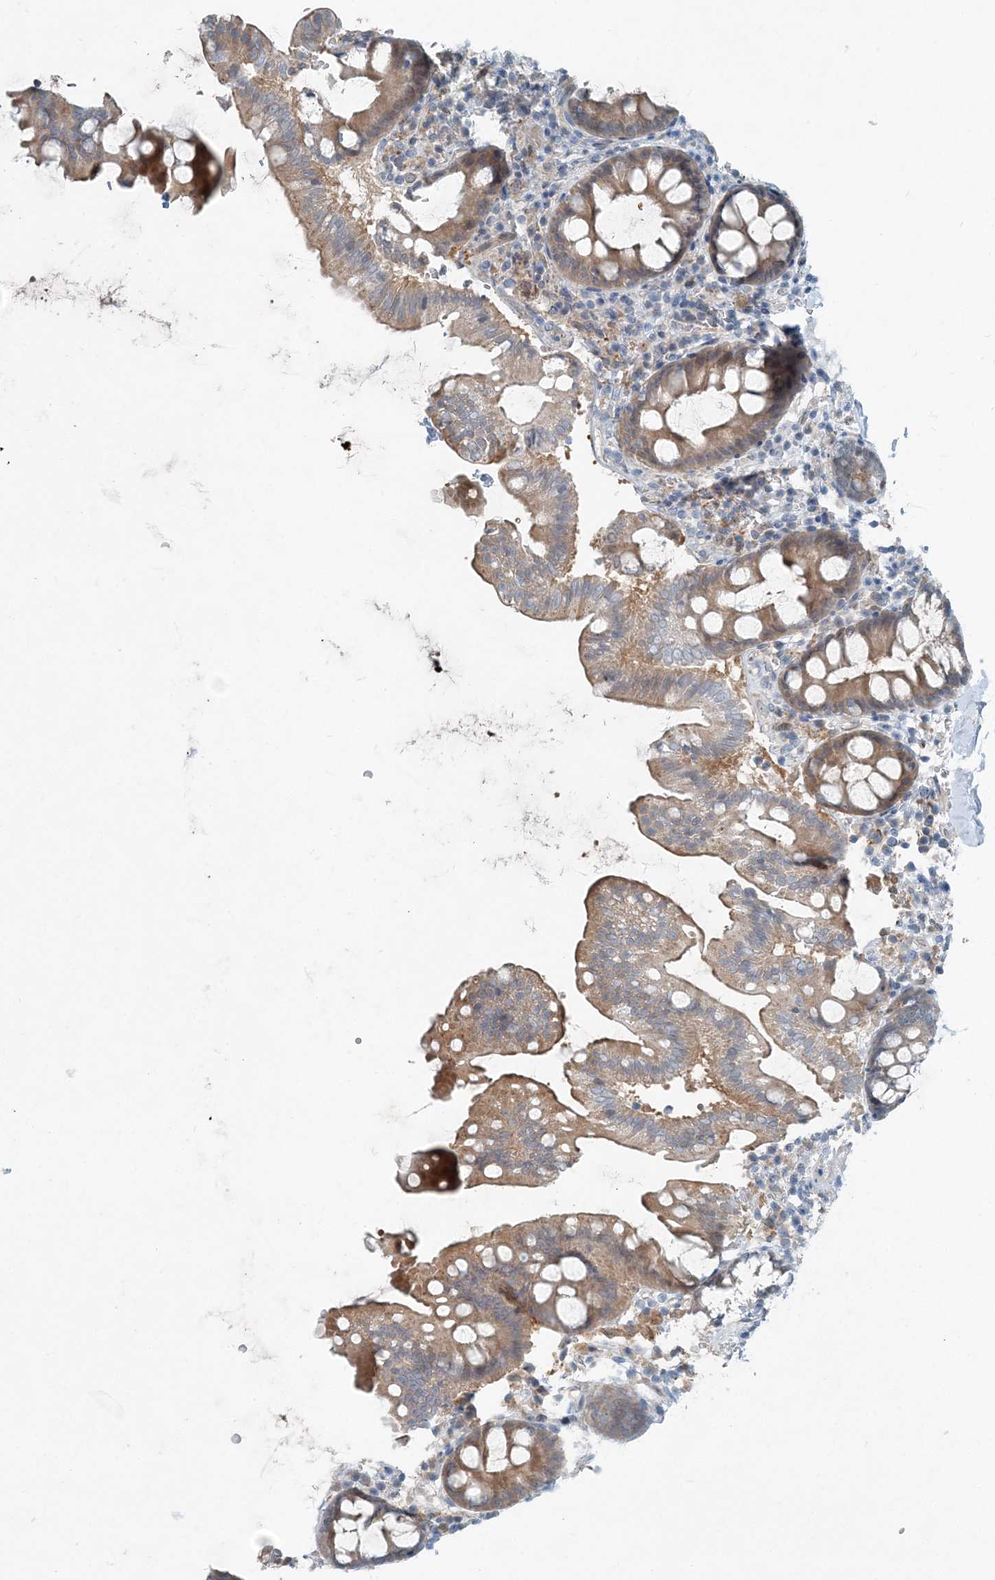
{"staining": {"intensity": "negative", "quantity": "none", "location": "none"}, "tissue": "colon", "cell_type": "Endothelial cells", "image_type": "normal", "snomed": [{"axis": "morphology", "description": "Normal tissue, NOS"}, {"axis": "topography", "description": "Colon"}], "caption": "Immunohistochemistry (IHC) of normal colon demonstrates no staining in endothelial cells.", "gene": "ARMH1", "patient": {"sex": "female", "age": 79}}